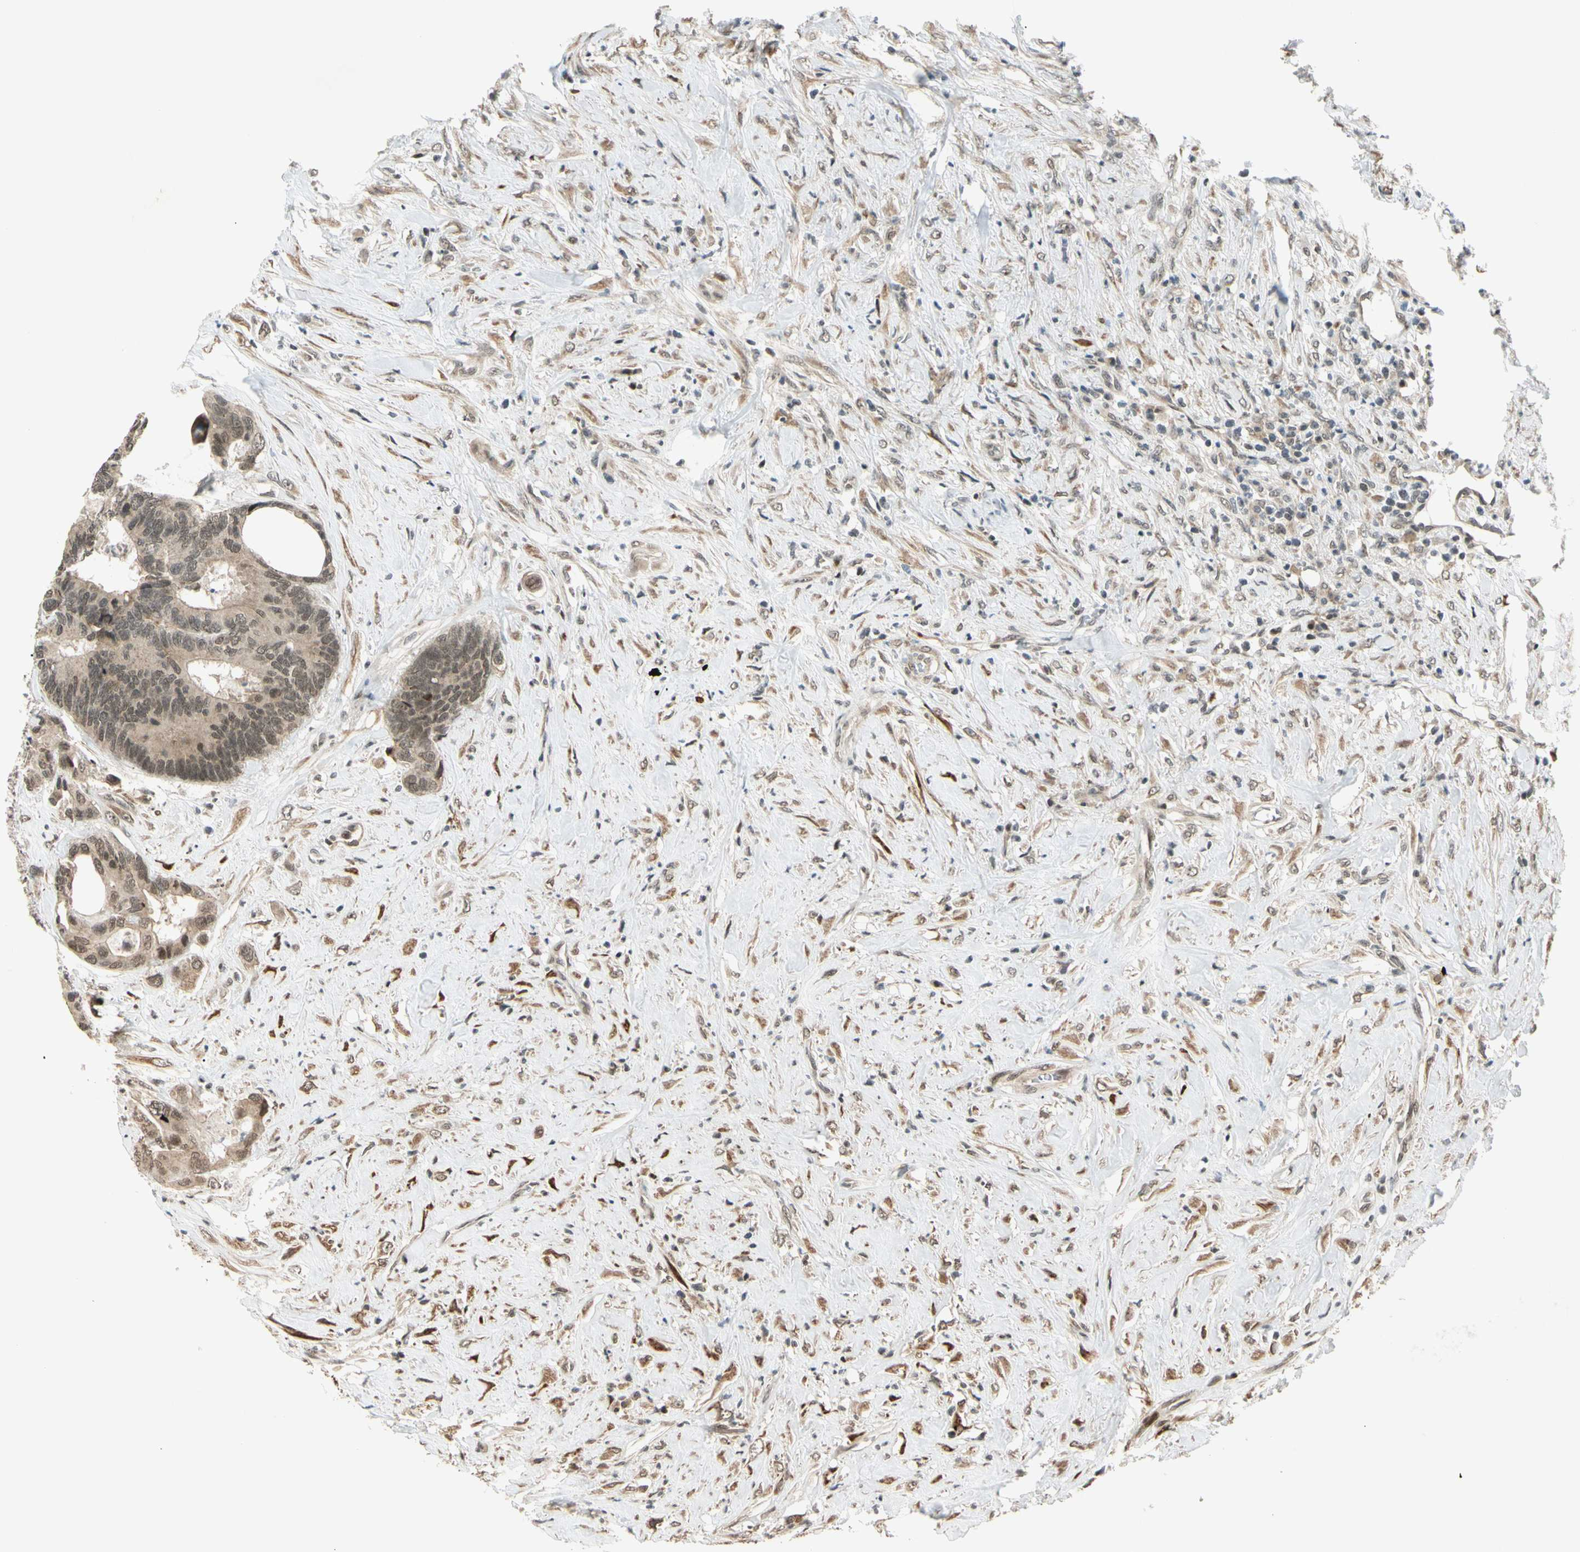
{"staining": {"intensity": "weak", "quantity": ">75%", "location": "cytoplasmic/membranous"}, "tissue": "colorectal cancer", "cell_type": "Tumor cells", "image_type": "cancer", "snomed": [{"axis": "morphology", "description": "Adenocarcinoma, NOS"}, {"axis": "topography", "description": "Rectum"}], "caption": "IHC staining of adenocarcinoma (colorectal), which displays low levels of weak cytoplasmic/membranous staining in about >75% of tumor cells indicating weak cytoplasmic/membranous protein expression. The staining was performed using DAB (brown) for protein detection and nuclei were counterstained in hematoxylin (blue).", "gene": "BRMS1", "patient": {"sex": "male", "age": 55}}